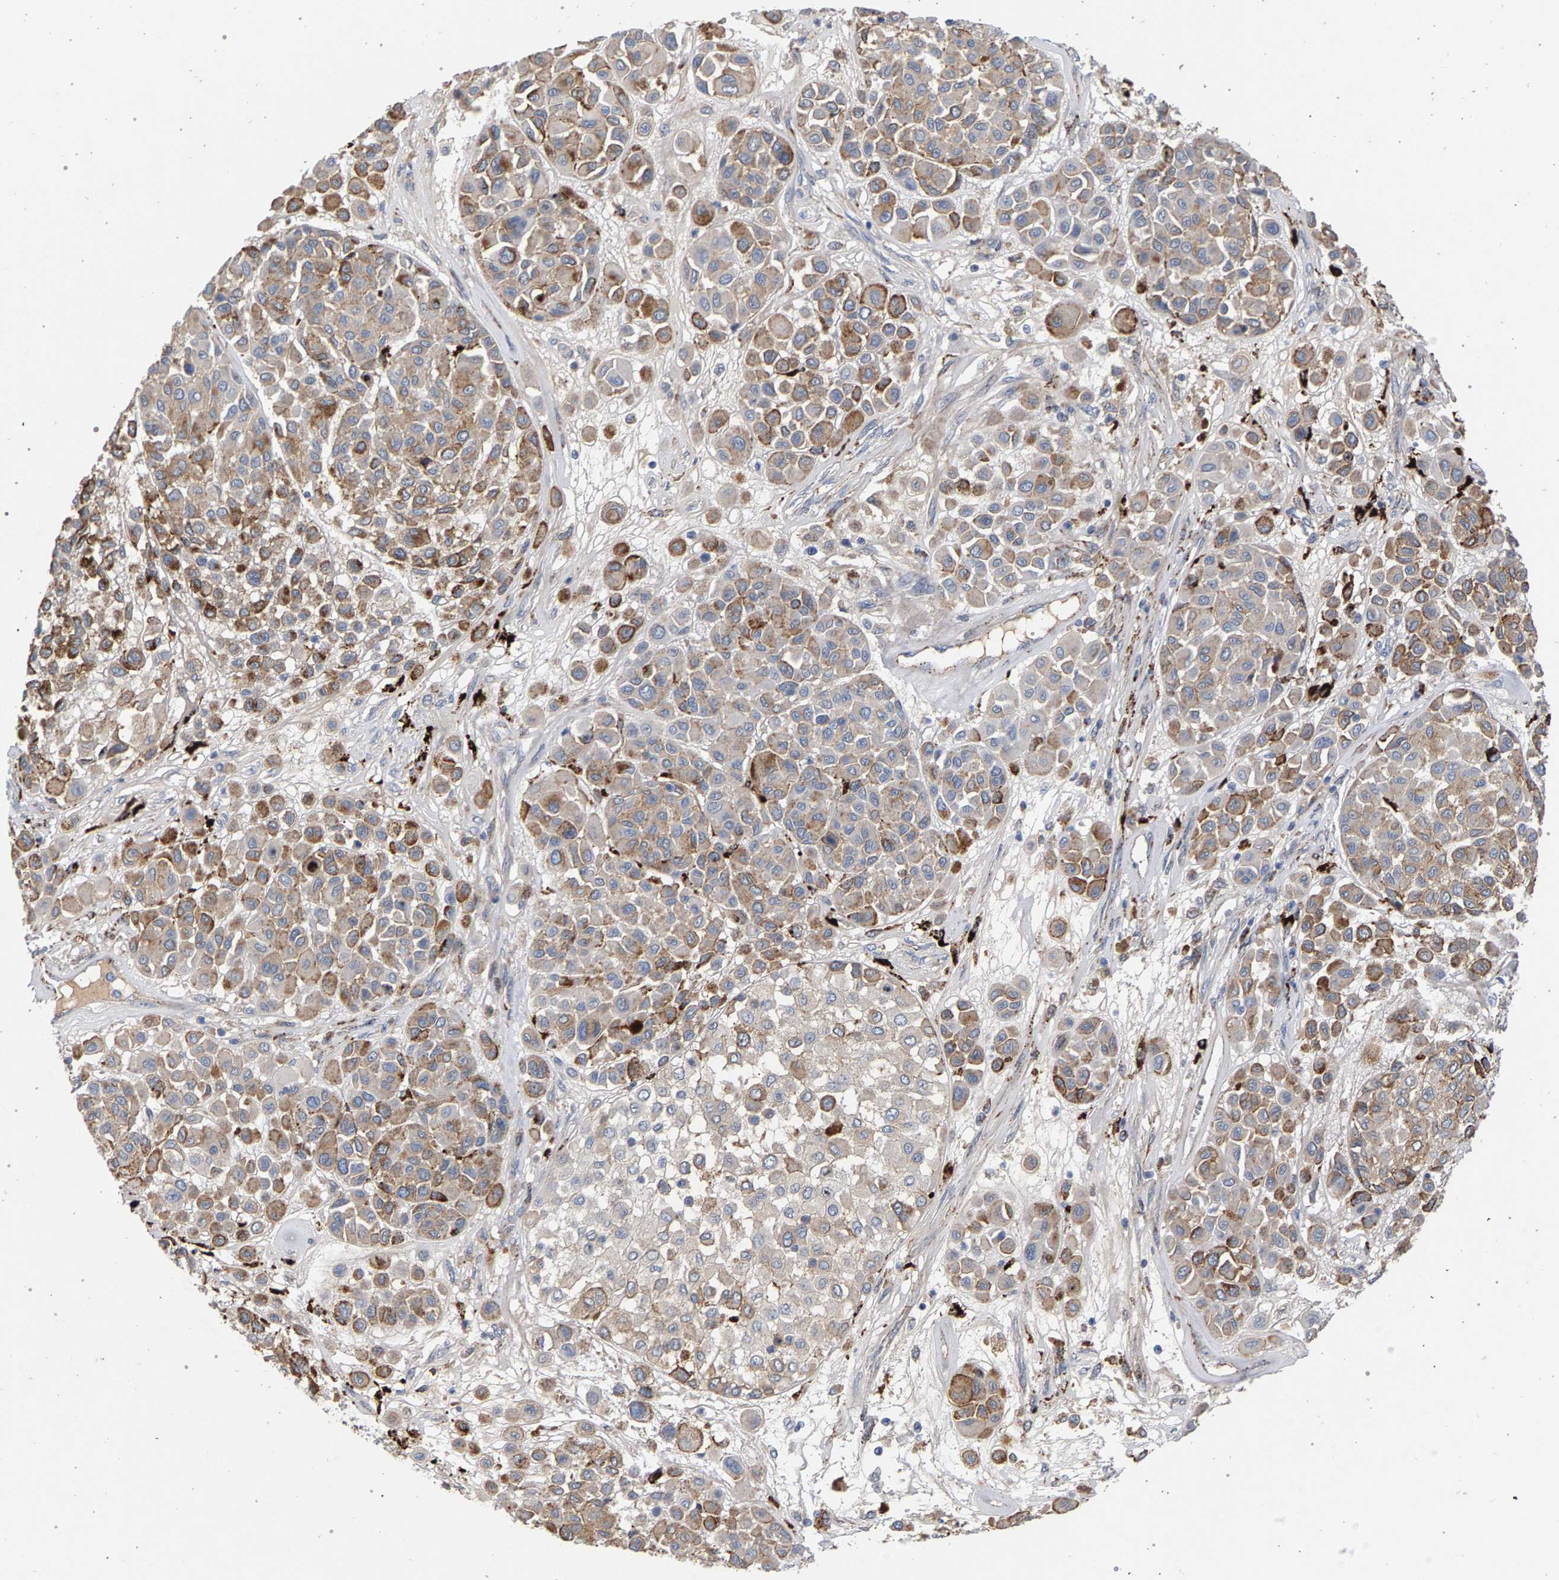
{"staining": {"intensity": "moderate", "quantity": ">75%", "location": "cytoplasmic/membranous"}, "tissue": "melanoma", "cell_type": "Tumor cells", "image_type": "cancer", "snomed": [{"axis": "morphology", "description": "Malignant melanoma, Metastatic site"}, {"axis": "topography", "description": "Soft tissue"}], "caption": "The image reveals a brown stain indicating the presence of a protein in the cytoplasmic/membranous of tumor cells in melanoma. Ihc stains the protein of interest in brown and the nuclei are stained blue.", "gene": "MAMDC2", "patient": {"sex": "male", "age": 41}}